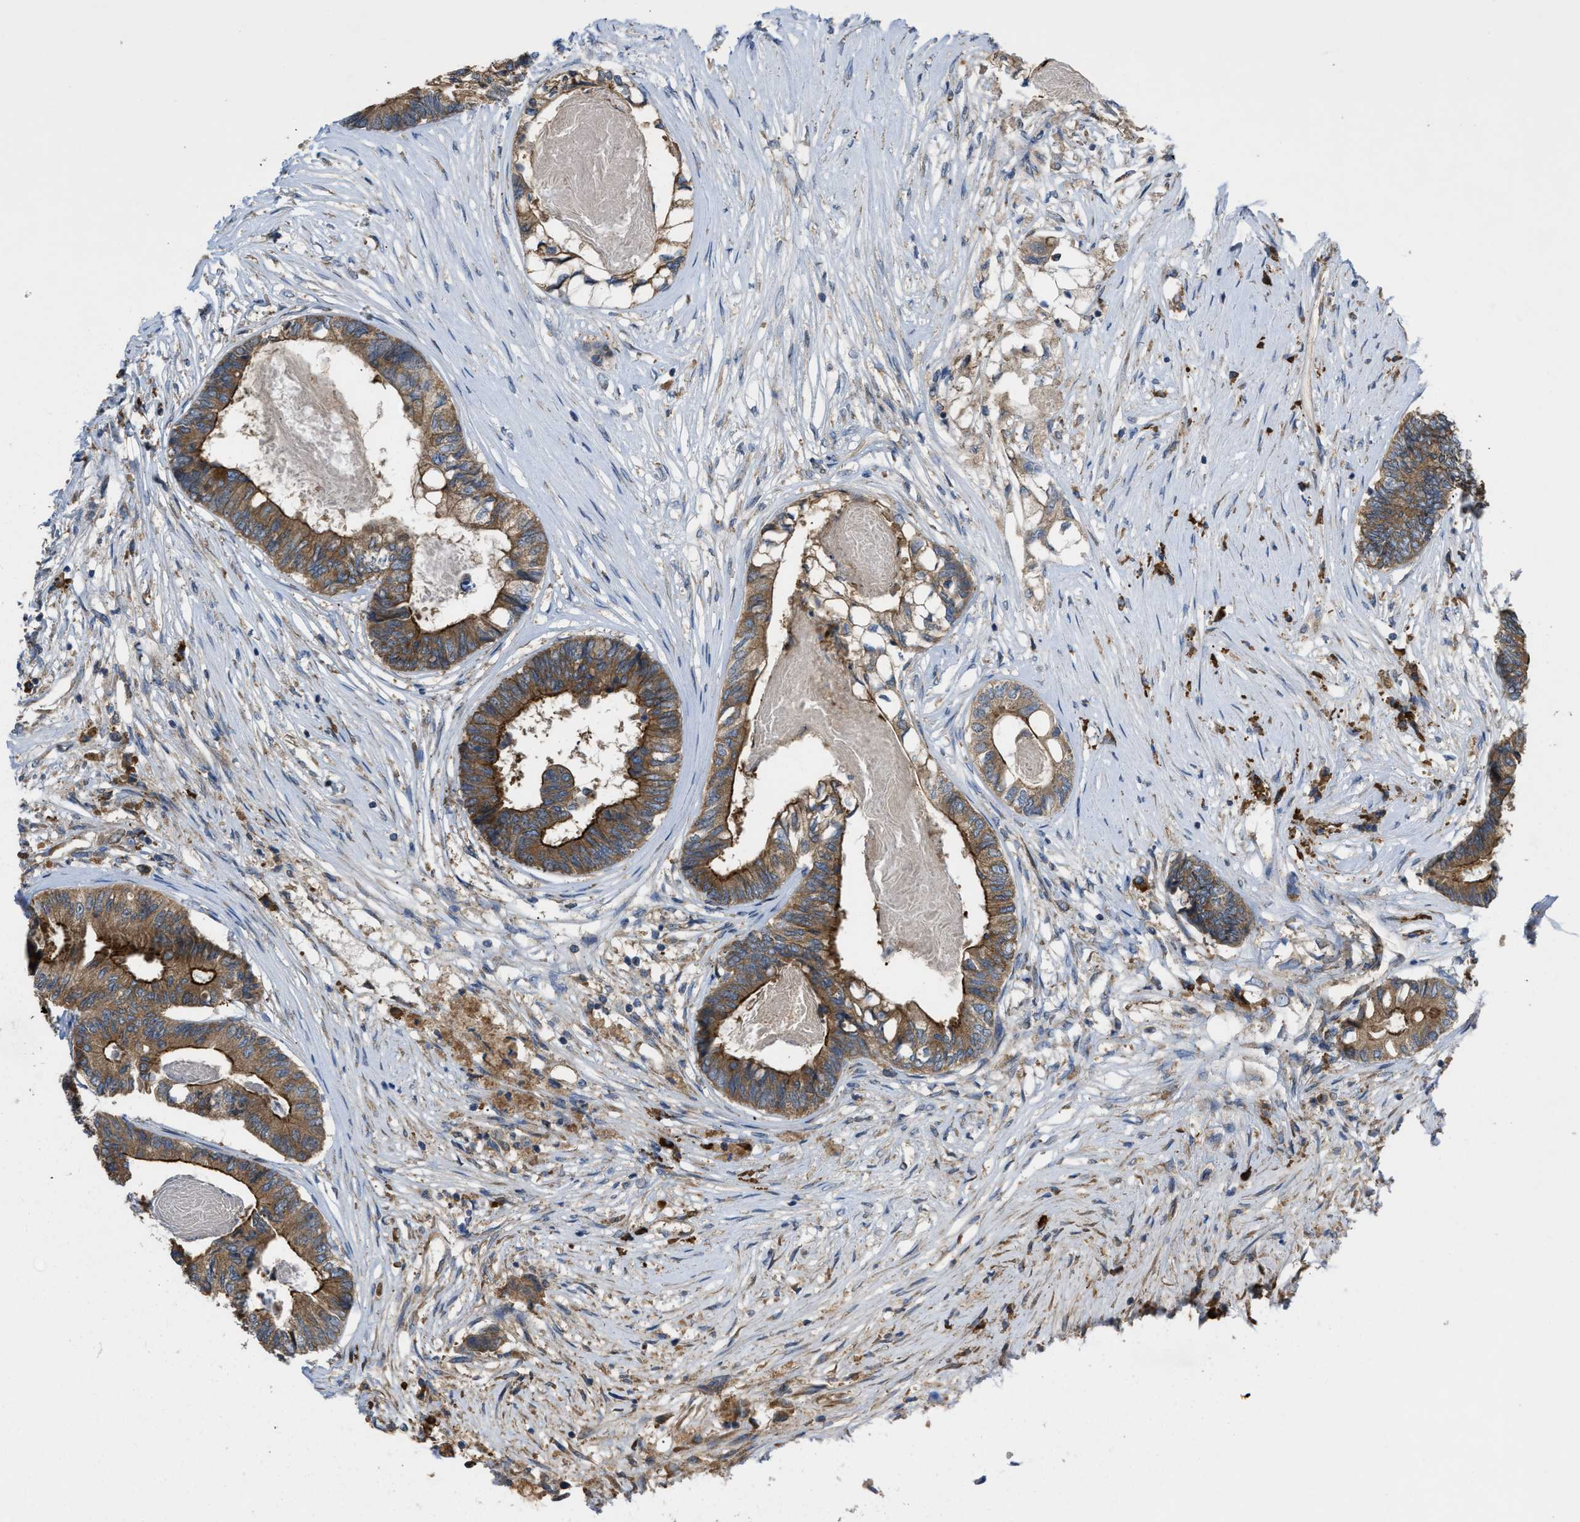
{"staining": {"intensity": "strong", "quantity": ">75%", "location": "cytoplasmic/membranous"}, "tissue": "colorectal cancer", "cell_type": "Tumor cells", "image_type": "cancer", "snomed": [{"axis": "morphology", "description": "Adenocarcinoma, NOS"}, {"axis": "topography", "description": "Rectum"}], "caption": "Tumor cells demonstrate high levels of strong cytoplasmic/membranous positivity in approximately >75% of cells in human colorectal cancer (adenocarcinoma).", "gene": "TMEM131", "patient": {"sex": "male", "age": 63}}